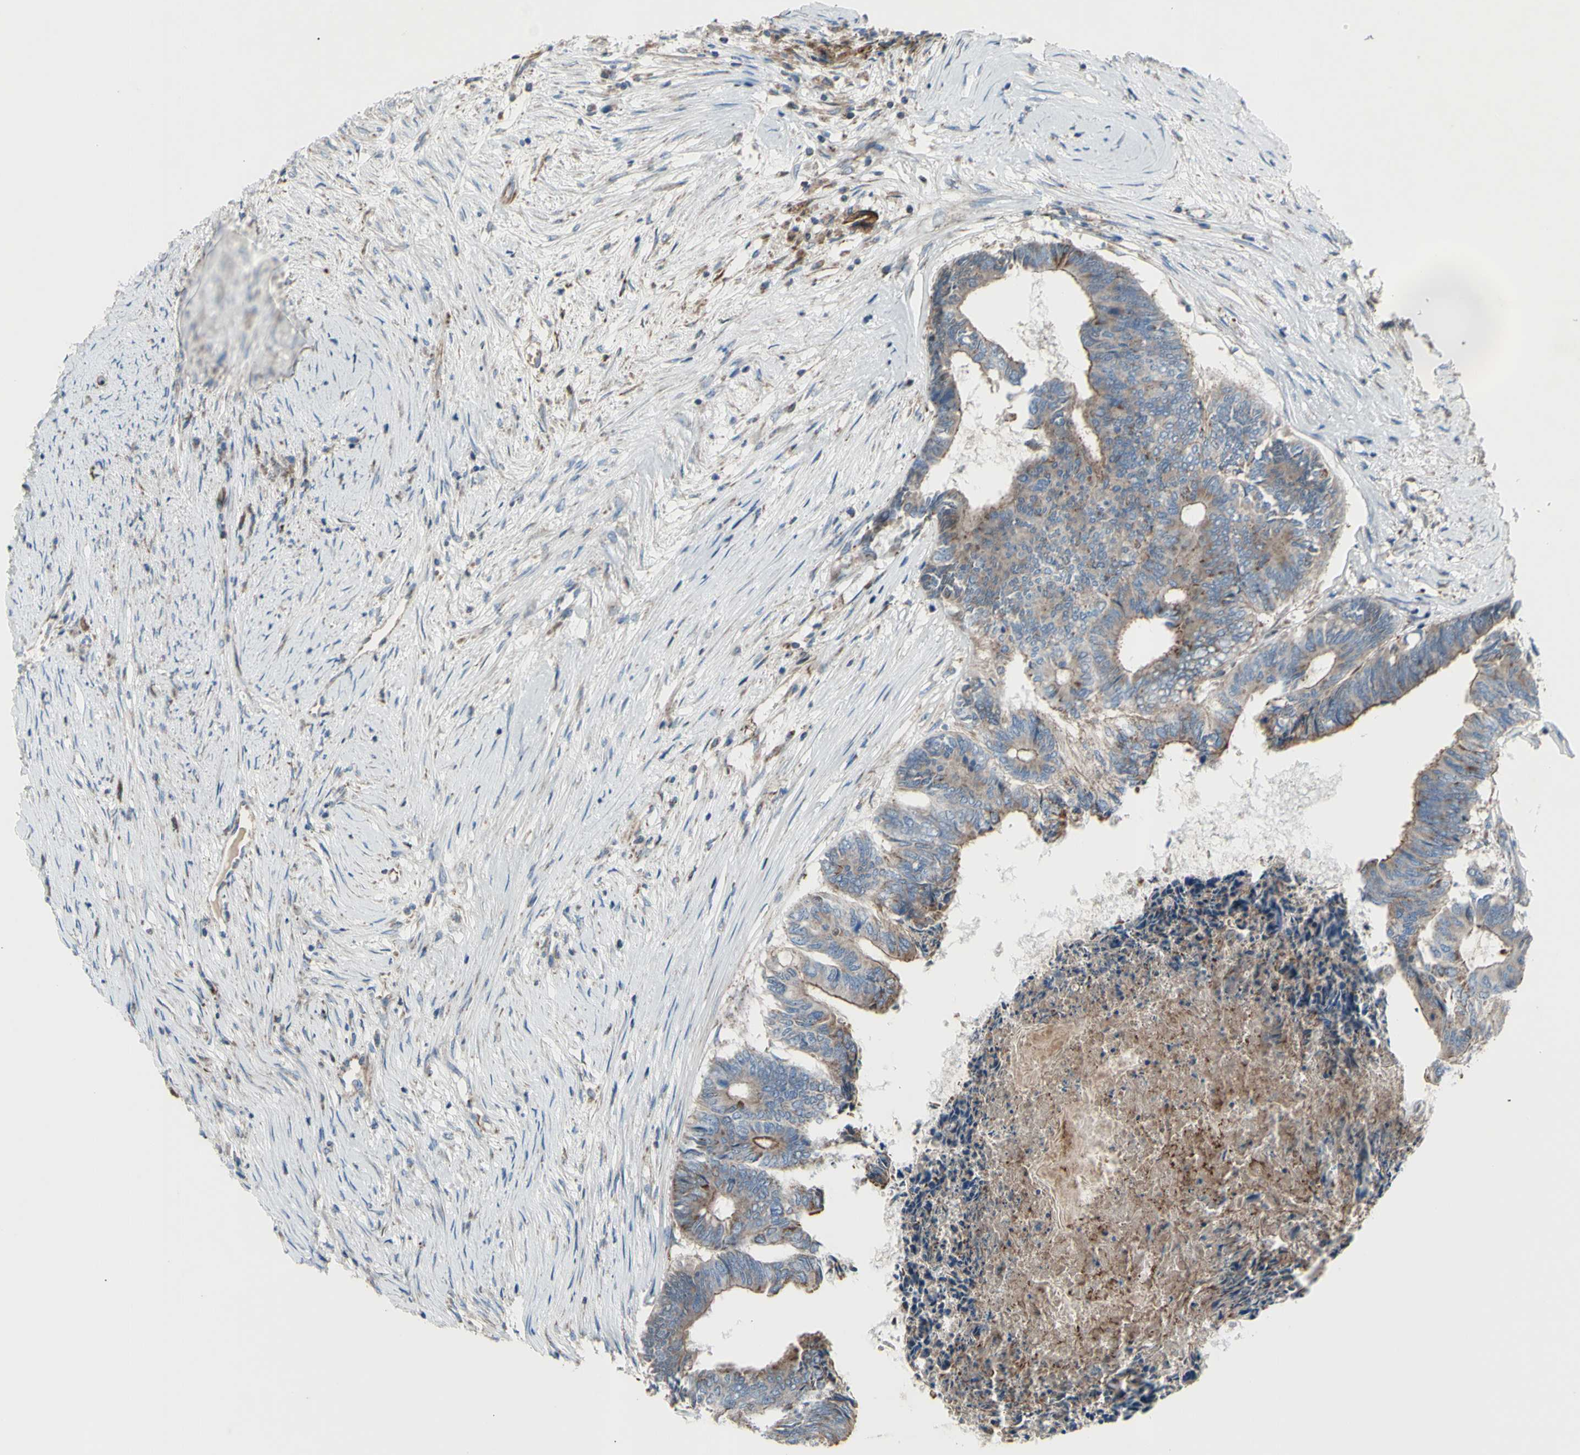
{"staining": {"intensity": "weak", "quantity": ">75%", "location": "cytoplasmic/membranous"}, "tissue": "colorectal cancer", "cell_type": "Tumor cells", "image_type": "cancer", "snomed": [{"axis": "morphology", "description": "Adenocarcinoma, NOS"}, {"axis": "topography", "description": "Rectum"}], "caption": "Tumor cells demonstrate low levels of weak cytoplasmic/membranous staining in about >75% of cells in colorectal adenocarcinoma. (brown staining indicates protein expression, while blue staining denotes nuclei).", "gene": "EMC7", "patient": {"sex": "male", "age": 63}}